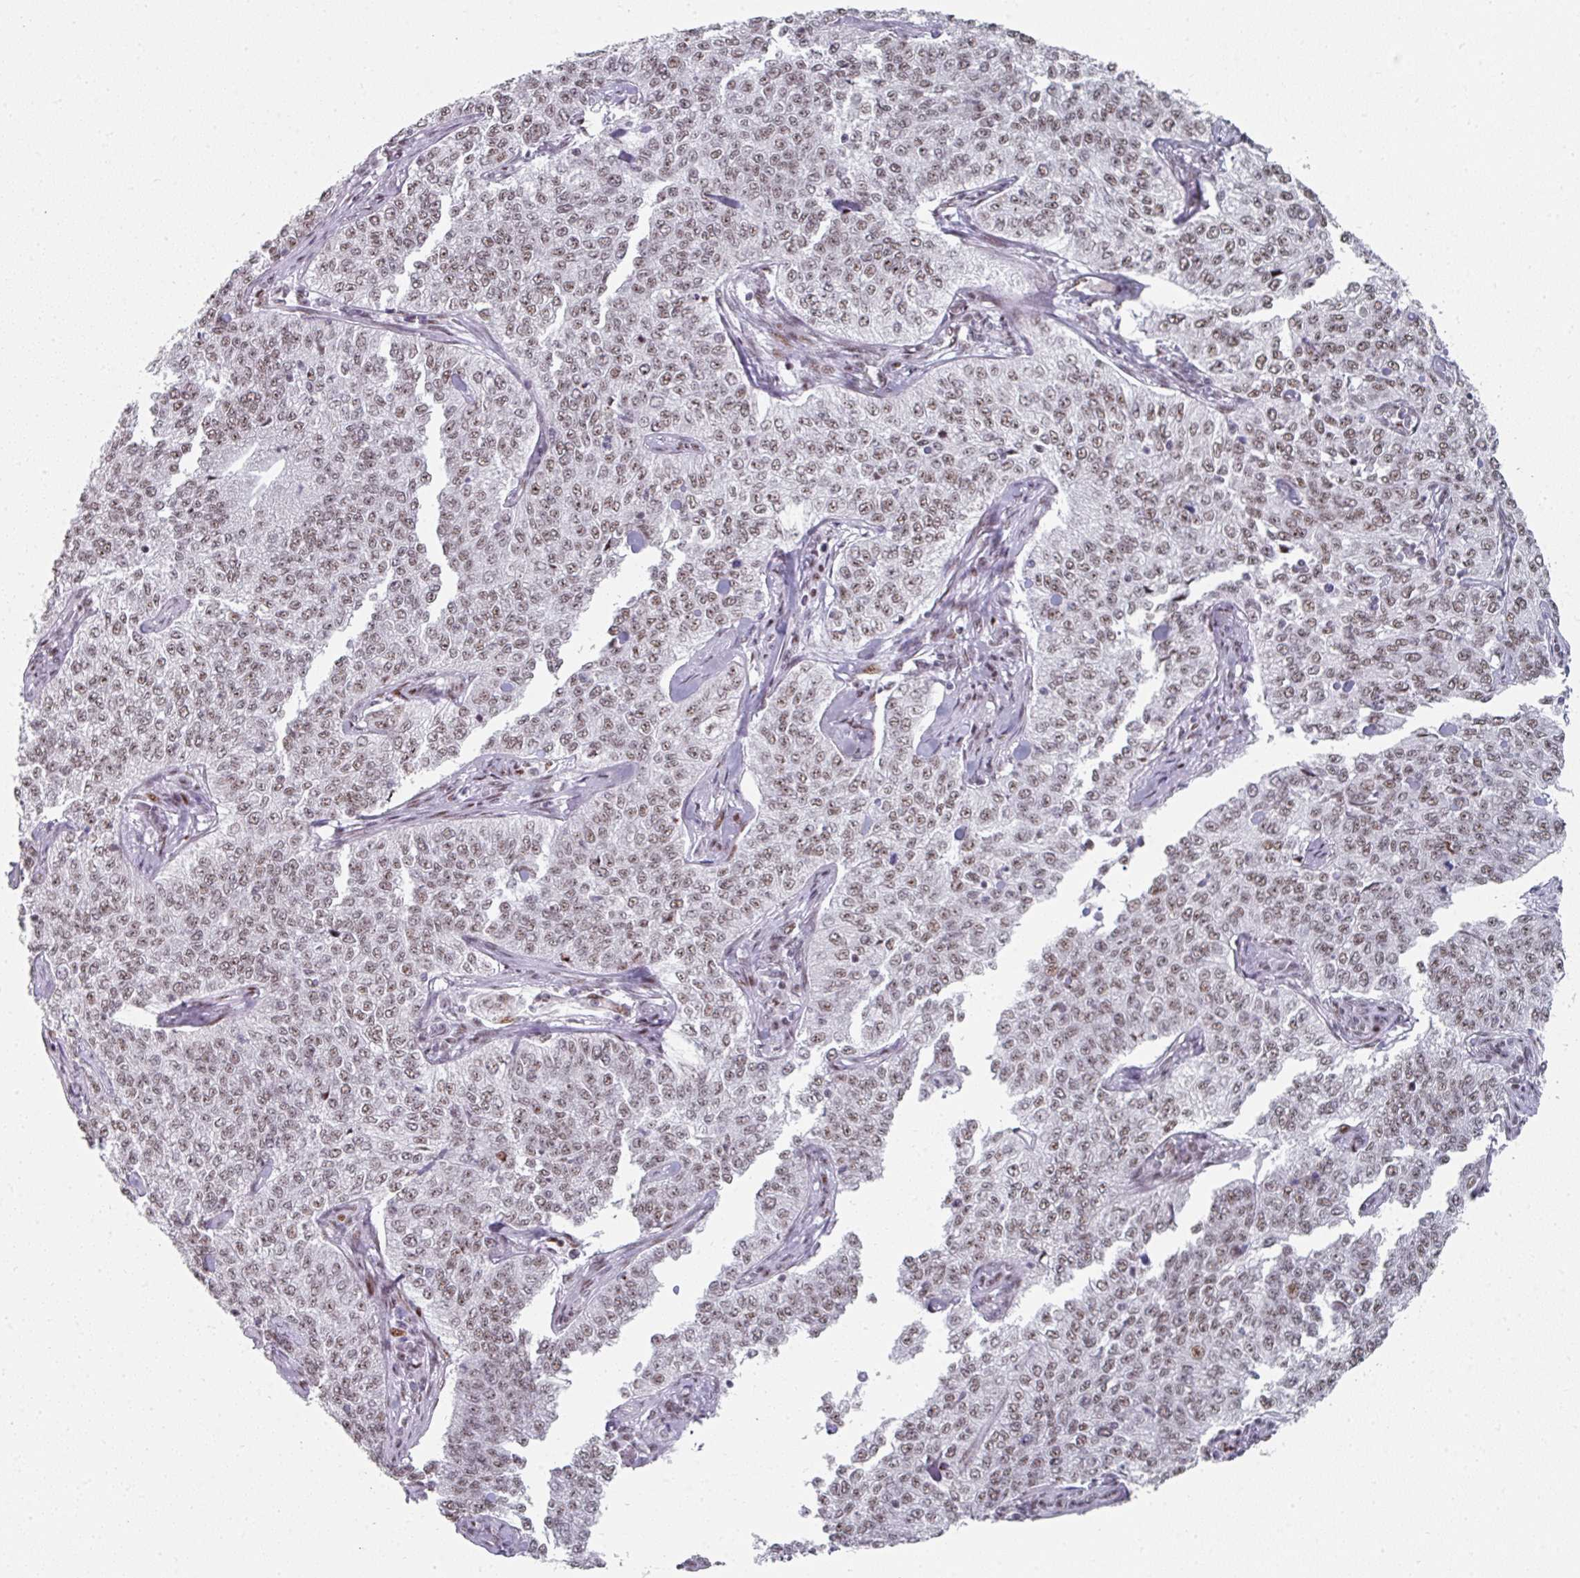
{"staining": {"intensity": "moderate", "quantity": ">75%", "location": "nuclear"}, "tissue": "cervical cancer", "cell_type": "Tumor cells", "image_type": "cancer", "snomed": [{"axis": "morphology", "description": "Squamous cell carcinoma, NOS"}, {"axis": "topography", "description": "Cervix"}], "caption": "About >75% of tumor cells in human cervical cancer reveal moderate nuclear protein expression as visualized by brown immunohistochemical staining.", "gene": "SF3B5", "patient": {"sex": "female", "age": 35}}